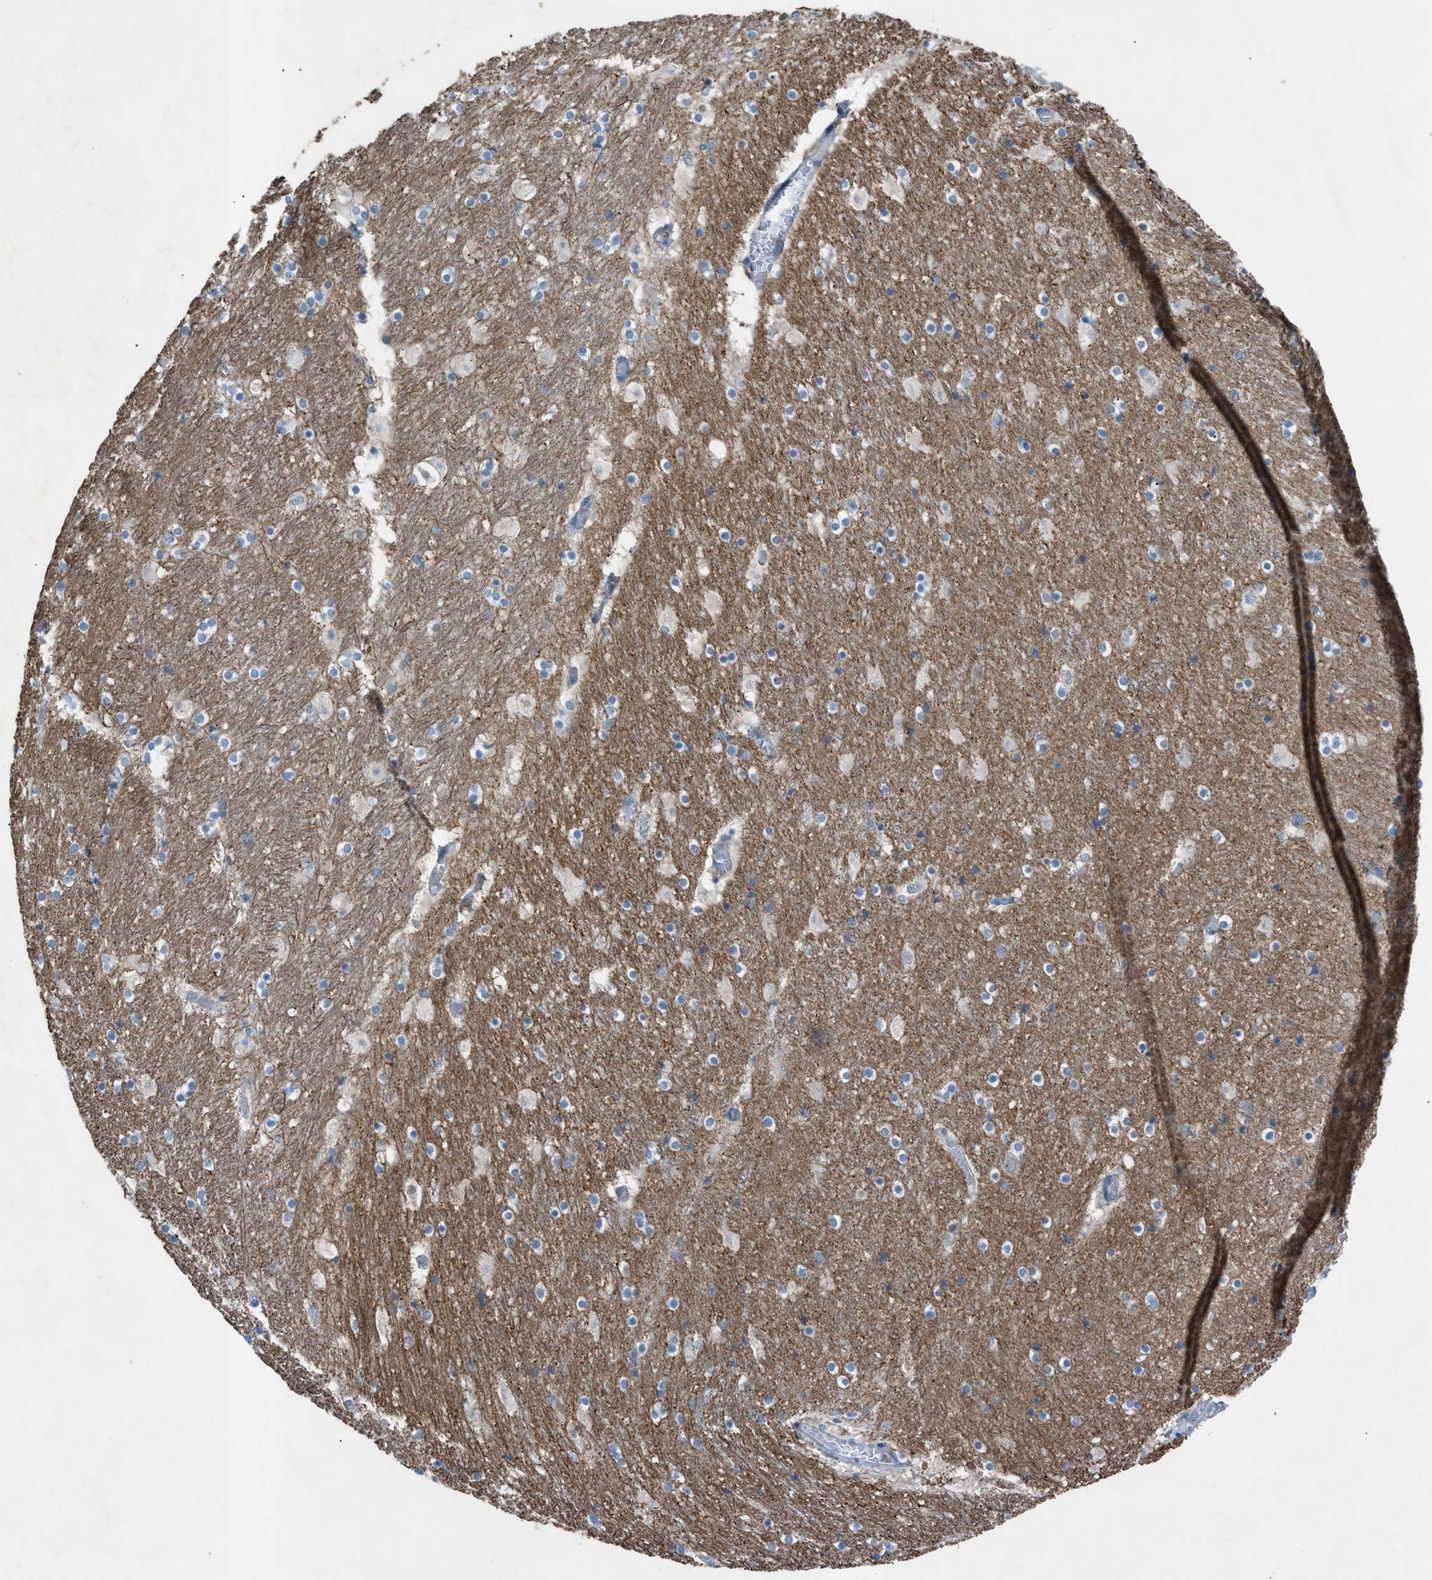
{"staining": {"intensity": "weak", "quantity": "<25%", "location": "cytoplasmic/membranous"}, "tissue": "hippocampus", "cell_type": "Glial cells", "image_type": "normal", "snomed": [{"axis": "morphology", "description": "Normal tissue, NOS"}, {"axis": "topography", "description": "Hippocampus"}], "caption": "Immunohistochemistry of benign human hippocampus displays no staining in glial cells.", "gene": "C5AR2", "patient": {"sex": "male", "age": 45}}